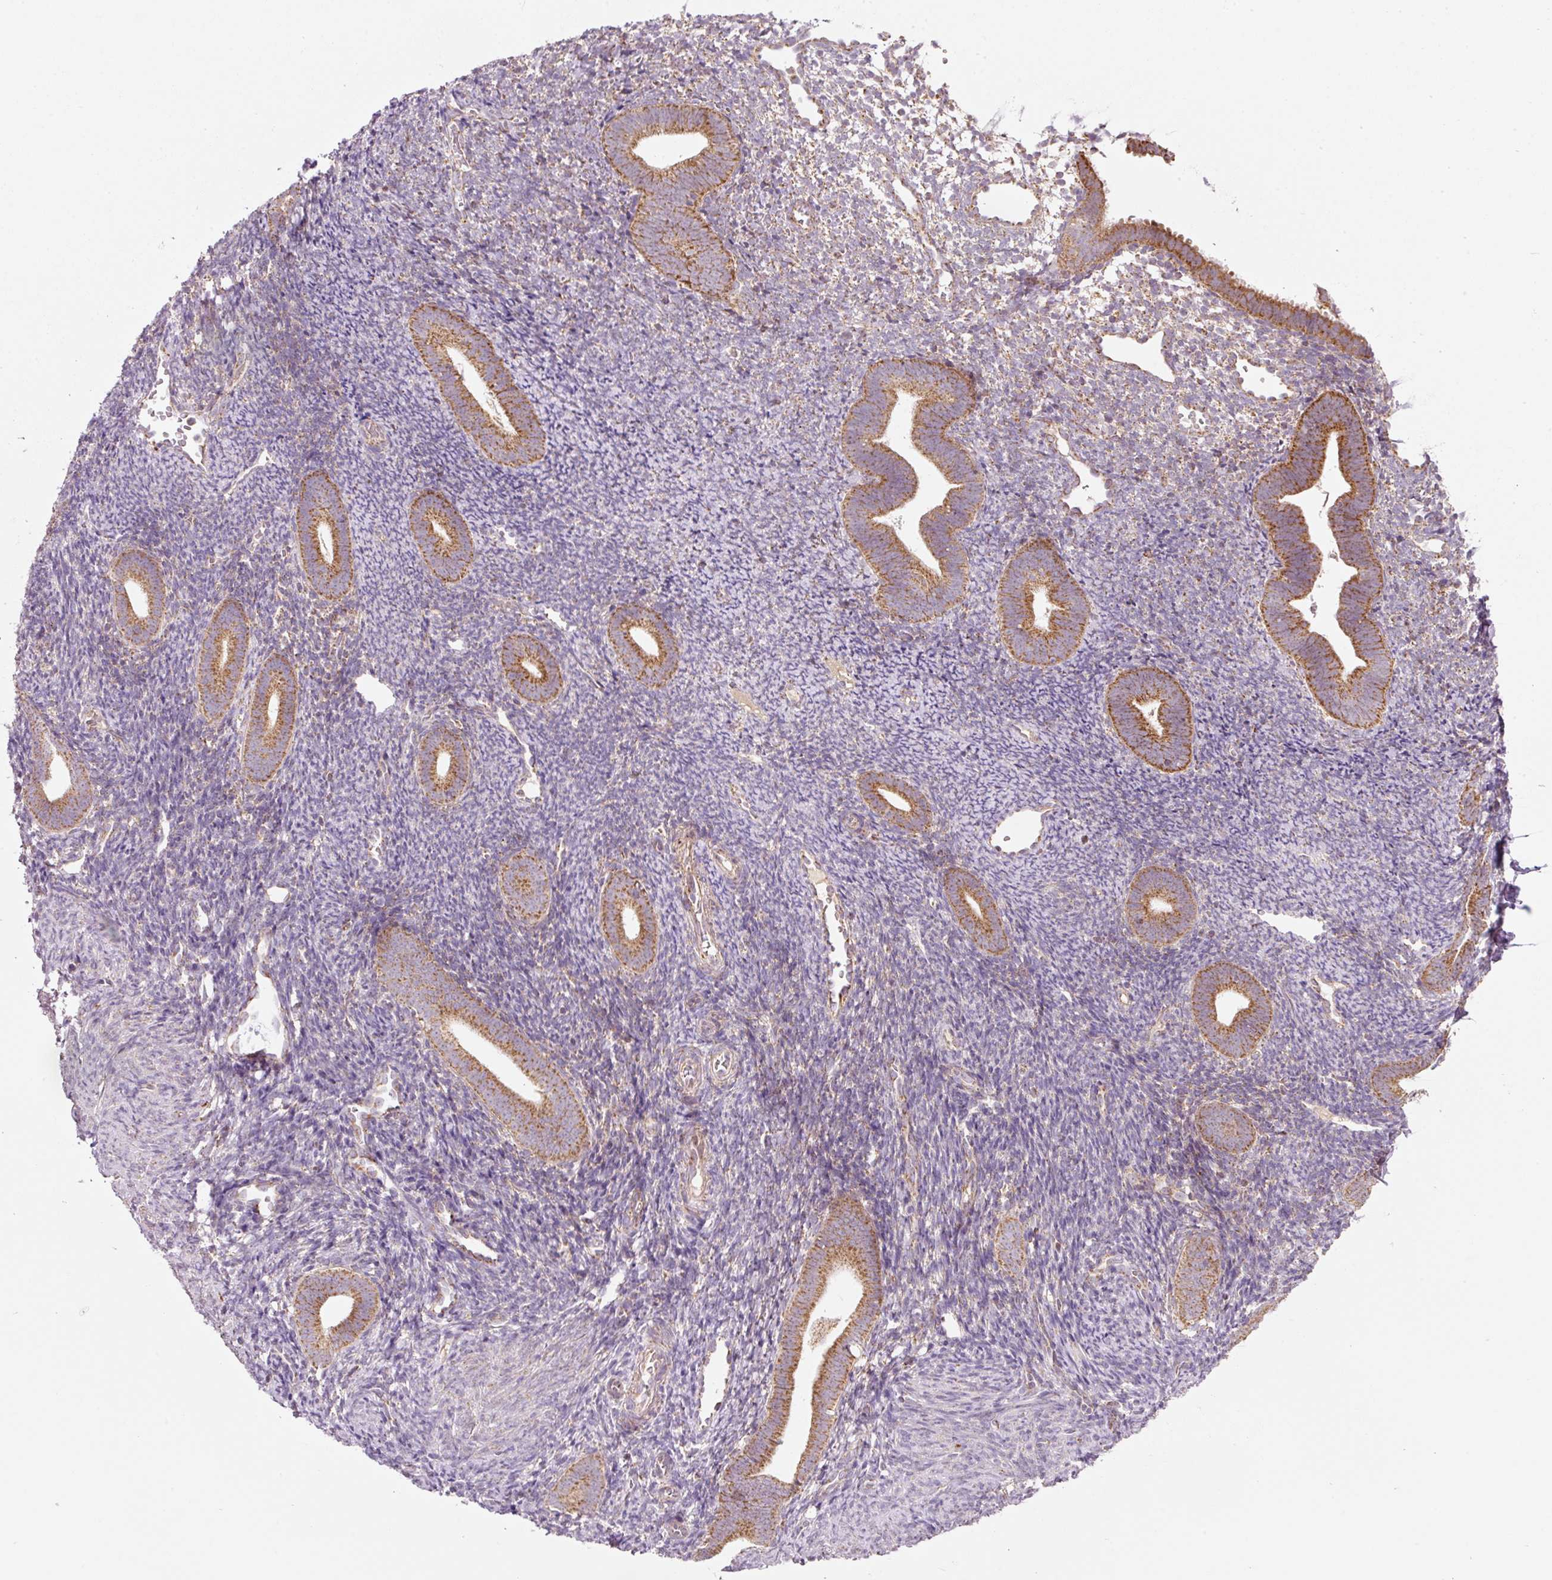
{"staining": {"intensity": "negative", "quantity": "none", "location": "none"}, "tissue": "endometrium", "cell_type": "Cells in endometrial stroma", "image_type": "normal", "snomed": [{"axis": "morphology", "description": "Normal tissue, NOS"}, {"axis": "topography", "description": "Endometrium"}], "caption": "DAB (3,3'-diaminobenzidine) immunohistochemical staining of unremarkable human endometrium shows no significant staining in cells in endometrial stroma.", "gene": "FAM78B", "patient": {"sex": "female", "age": 39}}